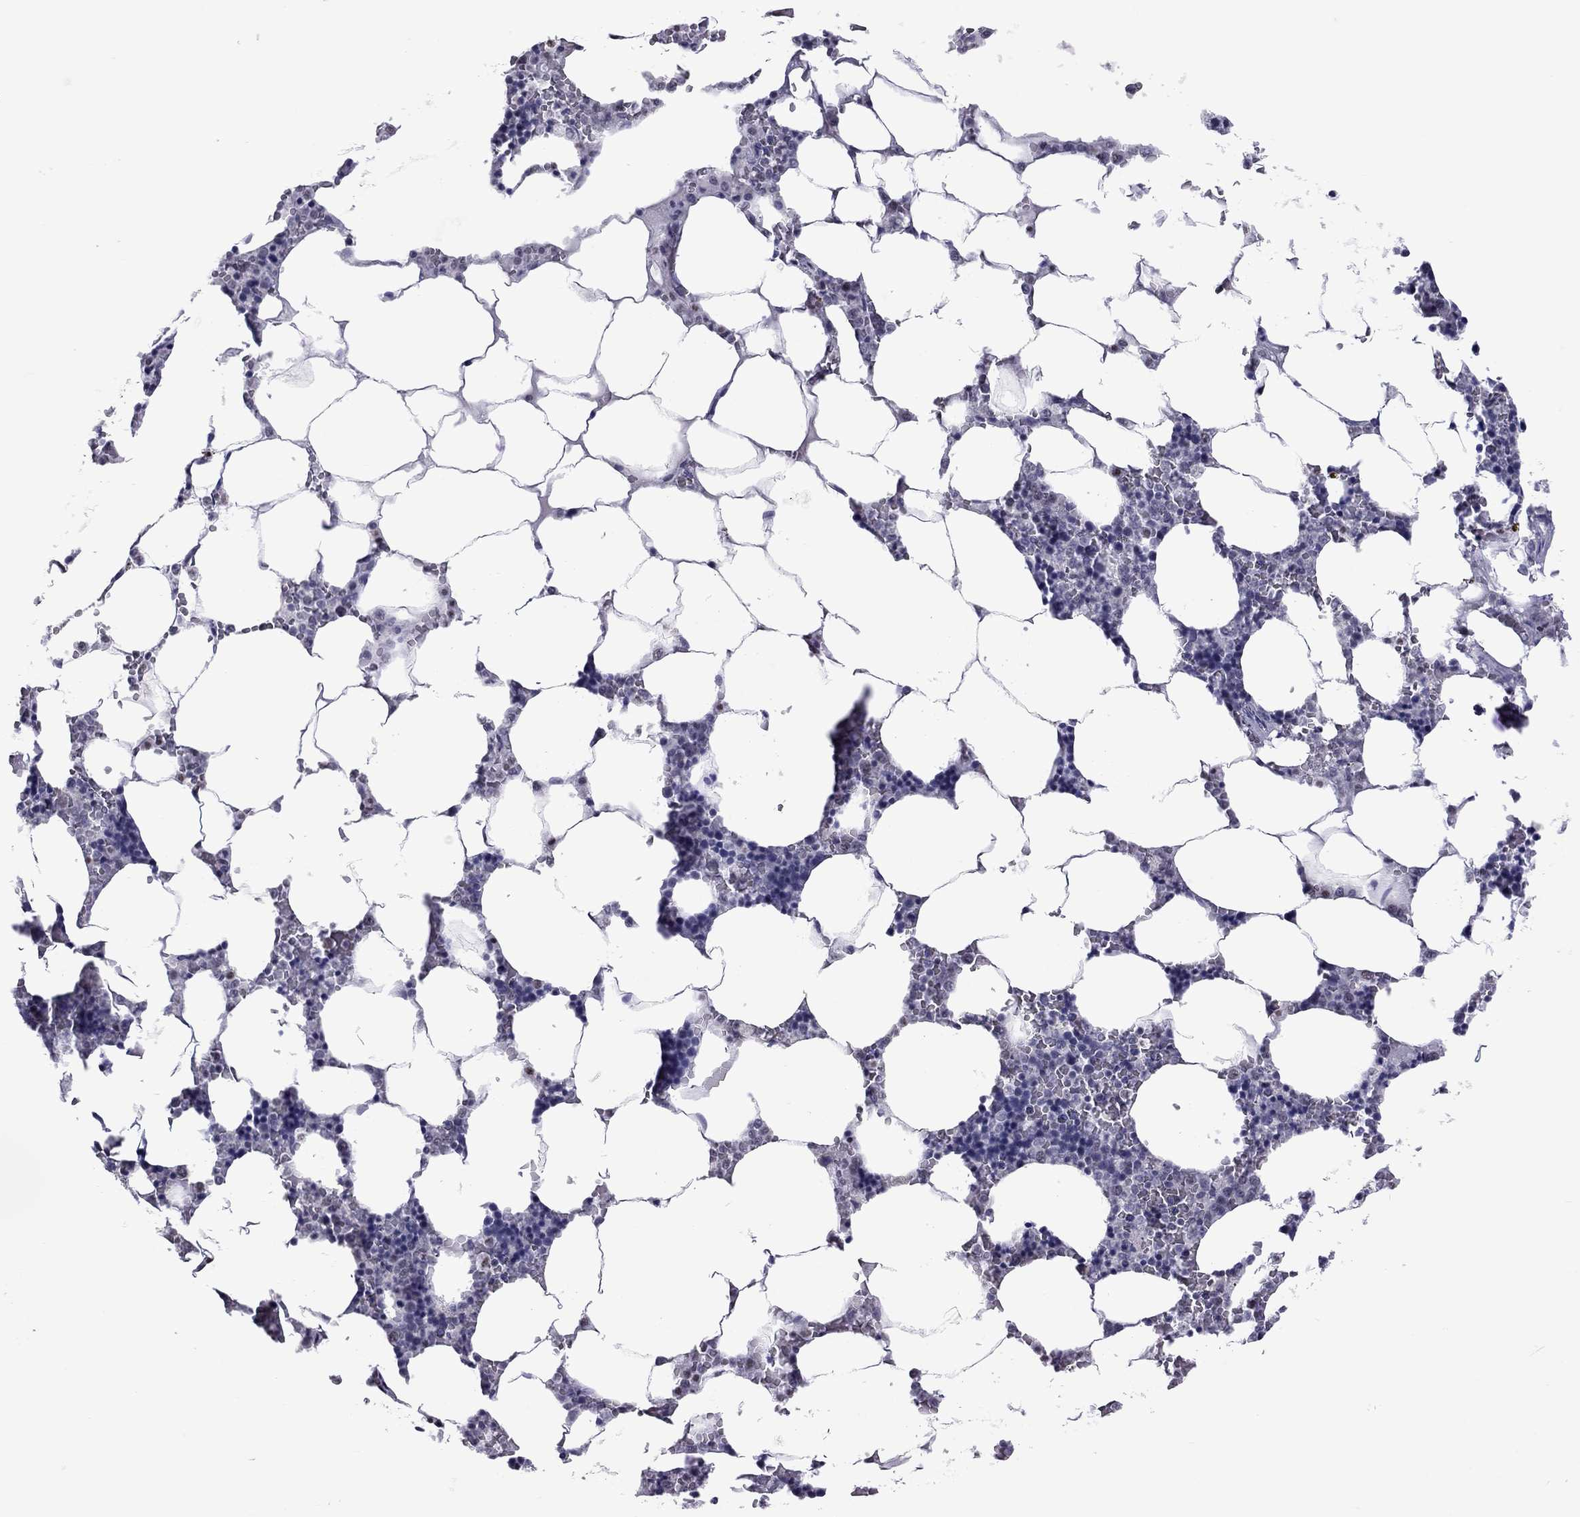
{"staining": {"intensity": "negative", "quantity": "none", "location": "none"}, "tissue": "bone marrow", "cell_type": "Hematopoietic cells", "image_type": "normal", "snomed": [{"axis": "morphology", "description": "Normal tissue, NOS"}, {"axis": "topography", "description": "Bone marrow"}], "caption": "Hematopoietic cells are negative for brown protein staining in normal bone marrow. Nuclei are stained in blue.", "gene": "PPP1R3A", "patient": {"sex": "male", "age": 63}}